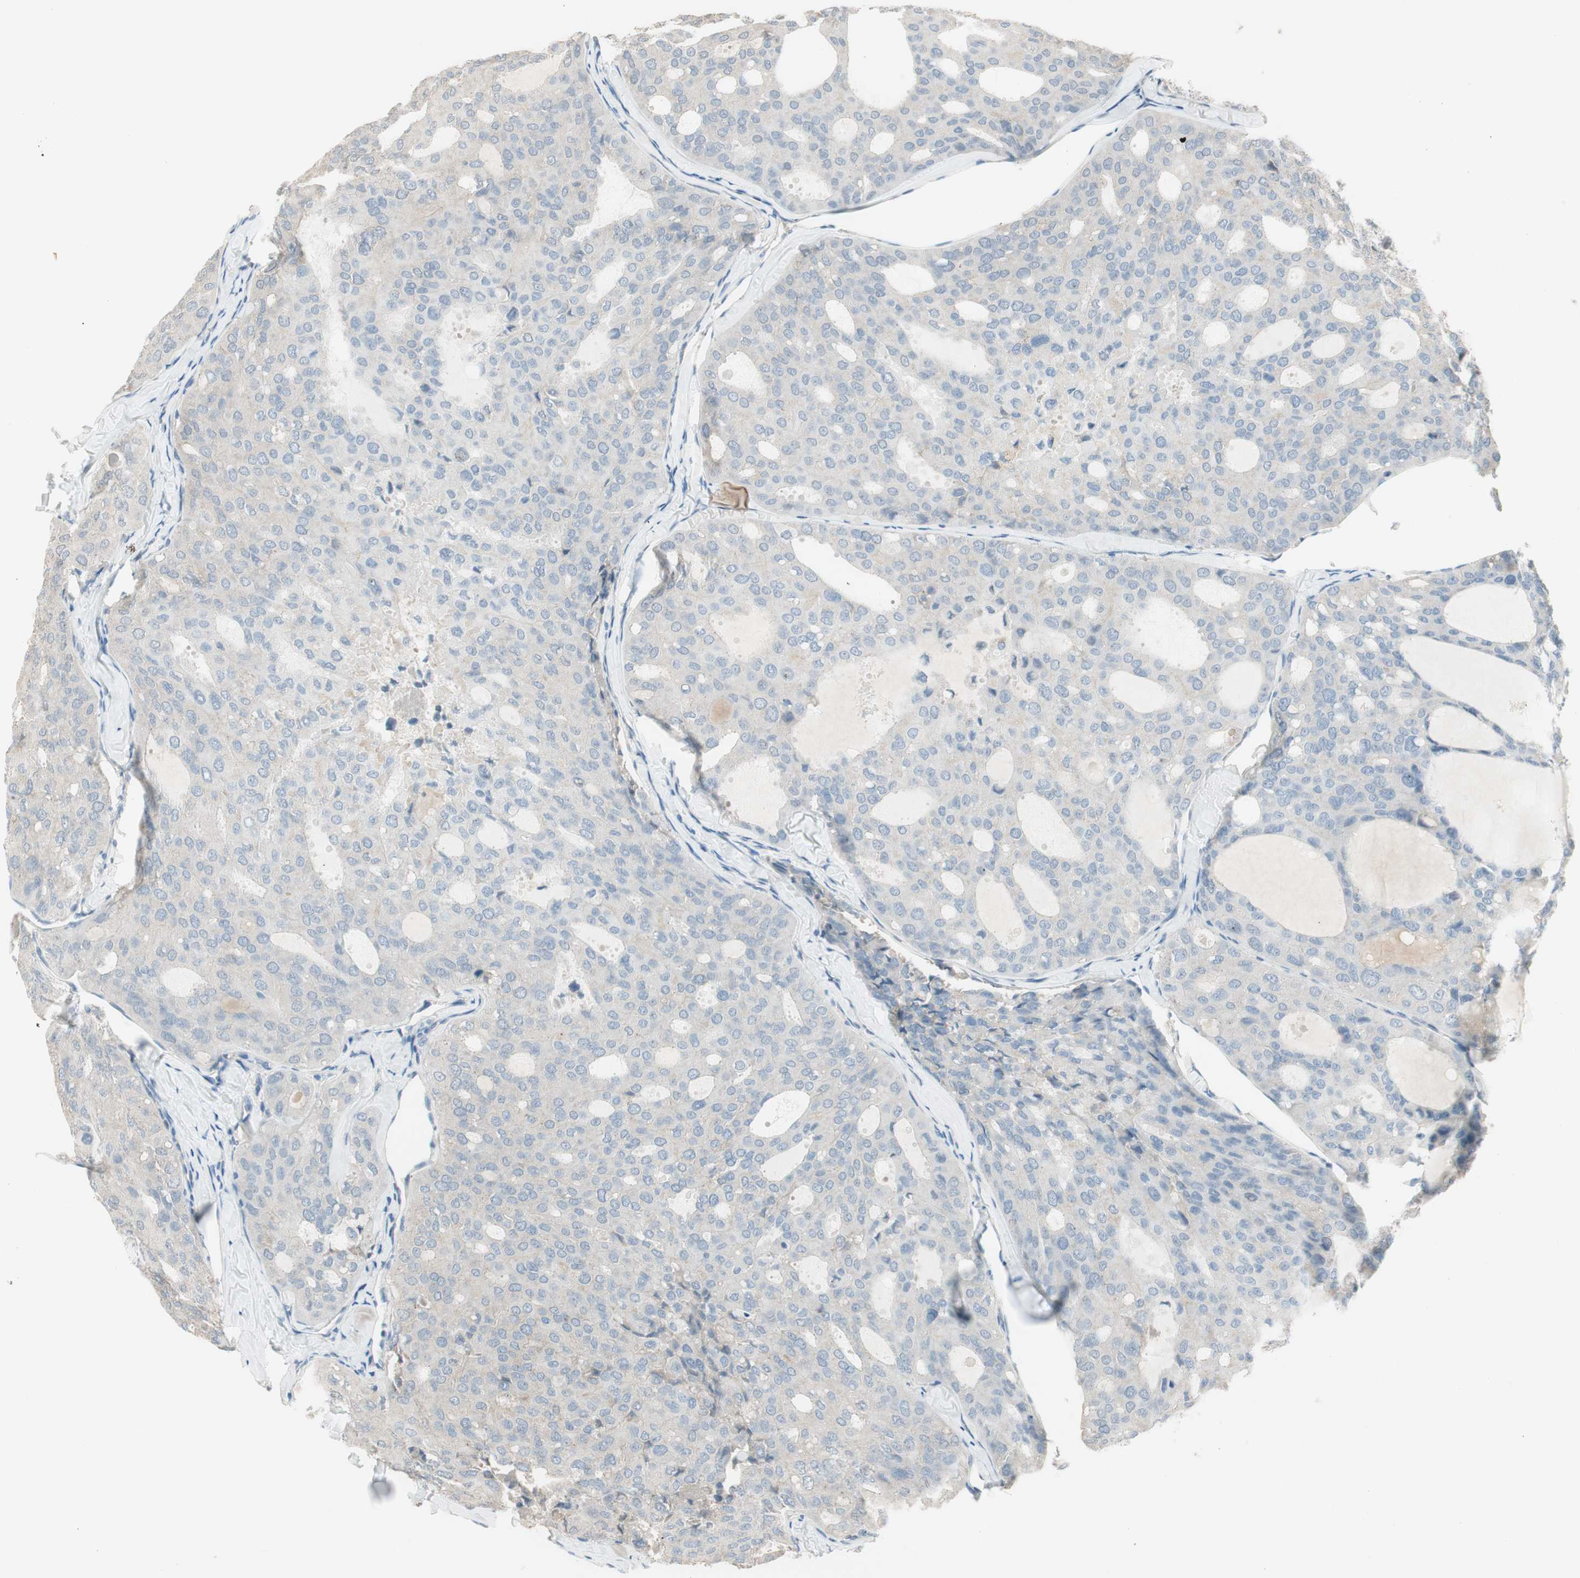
{"staining": {"intensity": "weak", "quantity": "<25%", "location": "cytoplasmic/membranous"}, "tissue": "thyroid cancer", "cell_type": "Tumor cells", "image_type": "cancer", "snomed": [{"axis": "morphology", "description": "Follicular adenoma carcinoma, NOS"}, {"axis": "topography", "description": "Thyroid gland"}], "caption": "A high-resolution histopathology image shows IHC staining of follicular adenoma carcinoma (thyroid), which exhibits no significant expression in tumor cells. Brightfield microscopy of immunohistochemistry stained with DAB (brown) and hematoxylin (blue), captured at high magnification.", "gene": "EVA1A", "patient": {"sex": "male", "age": 75}}